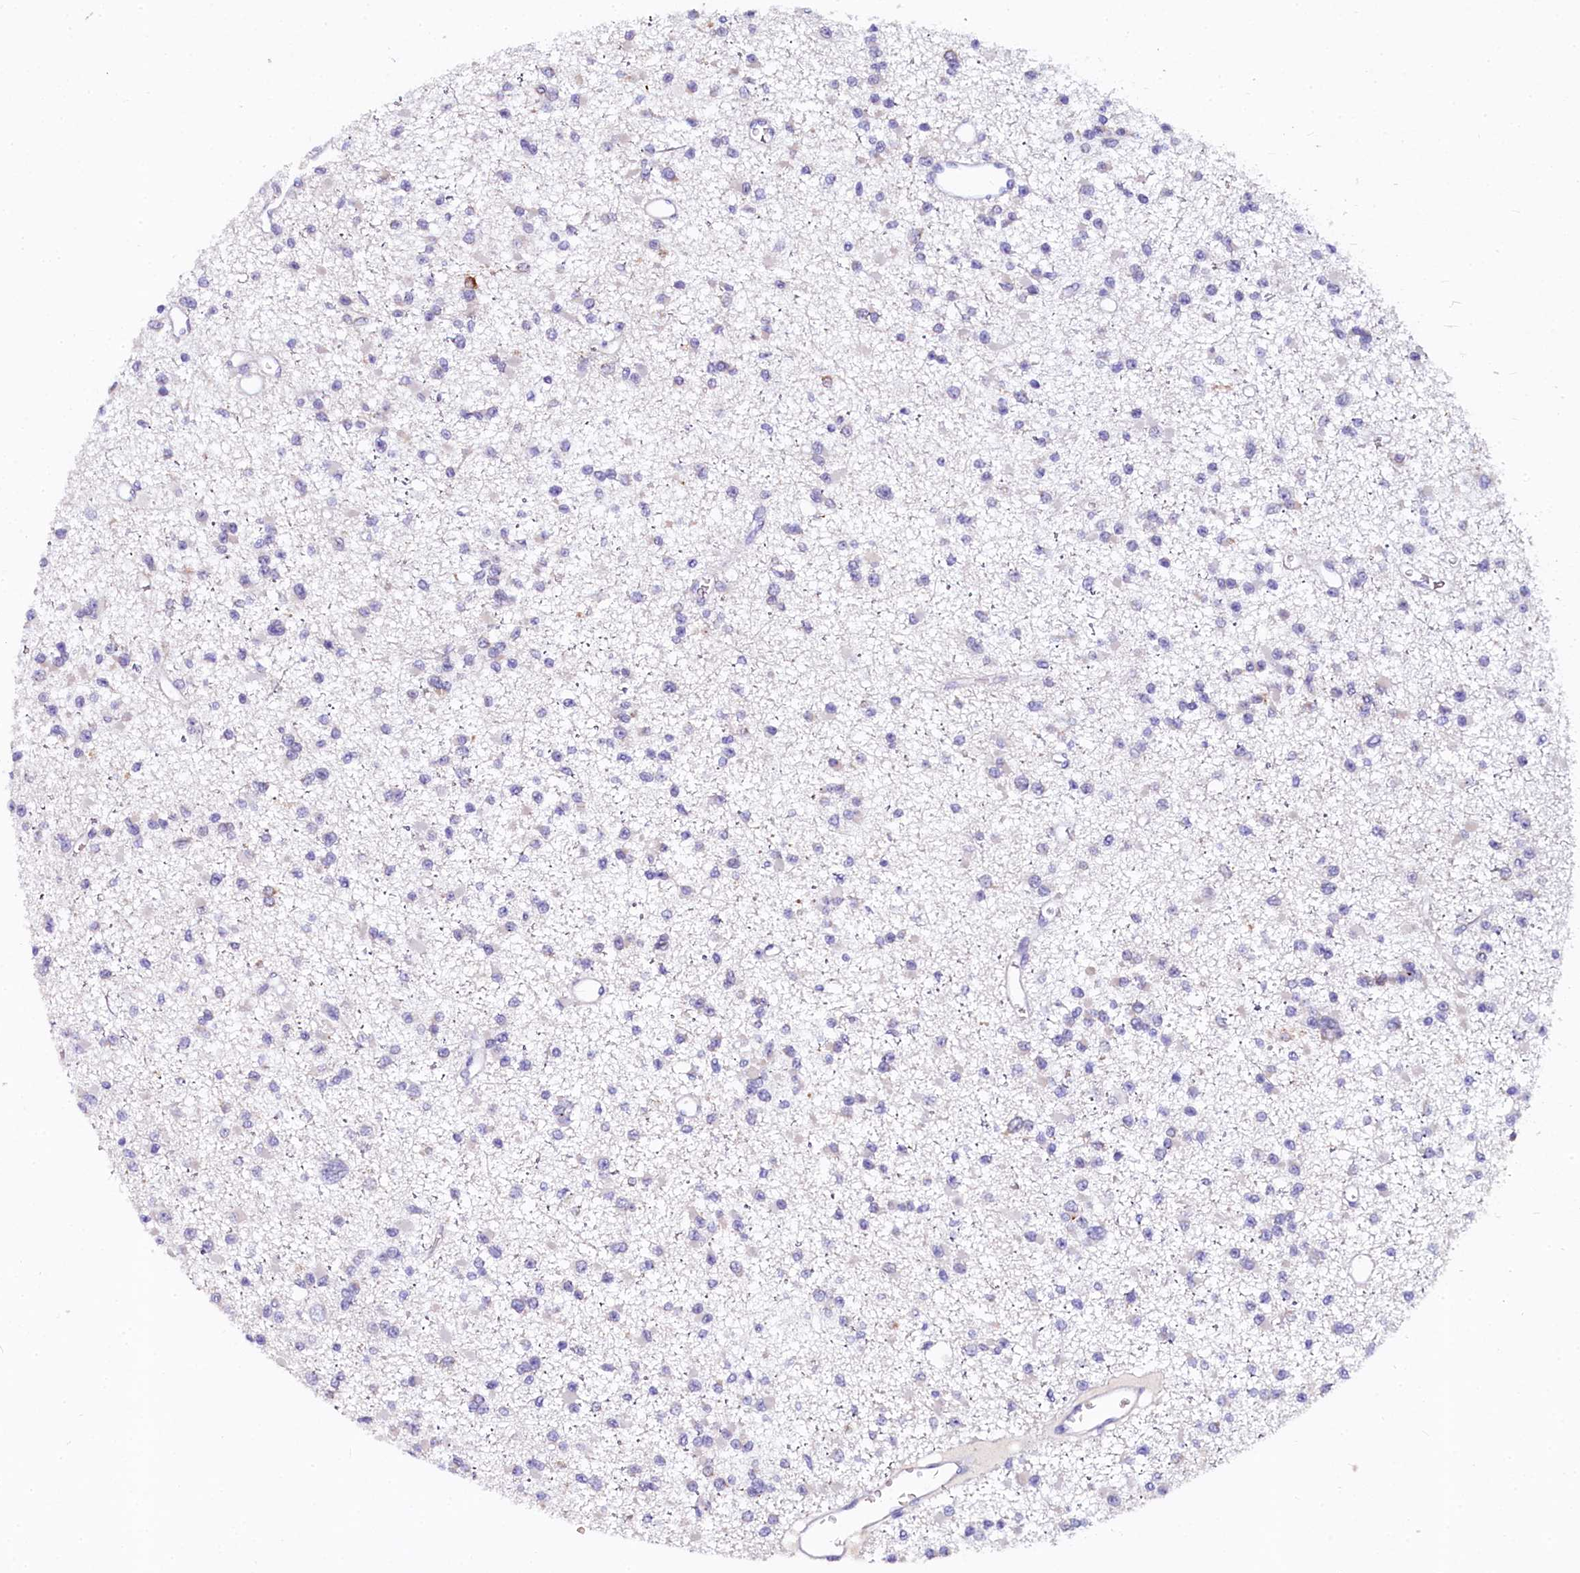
{"staining": {"intensity": "negative", "quantity": "none", "location": "none"}, "tissue": "glioma", "cell_type": "Tumor cells", "image_type": "cancer", "snomed": [{"axis": "morphology", "description": "Glioma, malignant, Low grade"}, {"axis": "topography", "description": "Brain"}], "caption": "DAB immunohistochemical staining of human glioma displays no significant expression in tumor cells. Brightfield microscopy of immunohistochemistry stained with DAB (3,3'-diaminobenzidine) (brown) and hematoxylin (blue), captured at high magnification.", "gene": "CTDSPL2", "patient": {"sex": "female", "age": 22}}